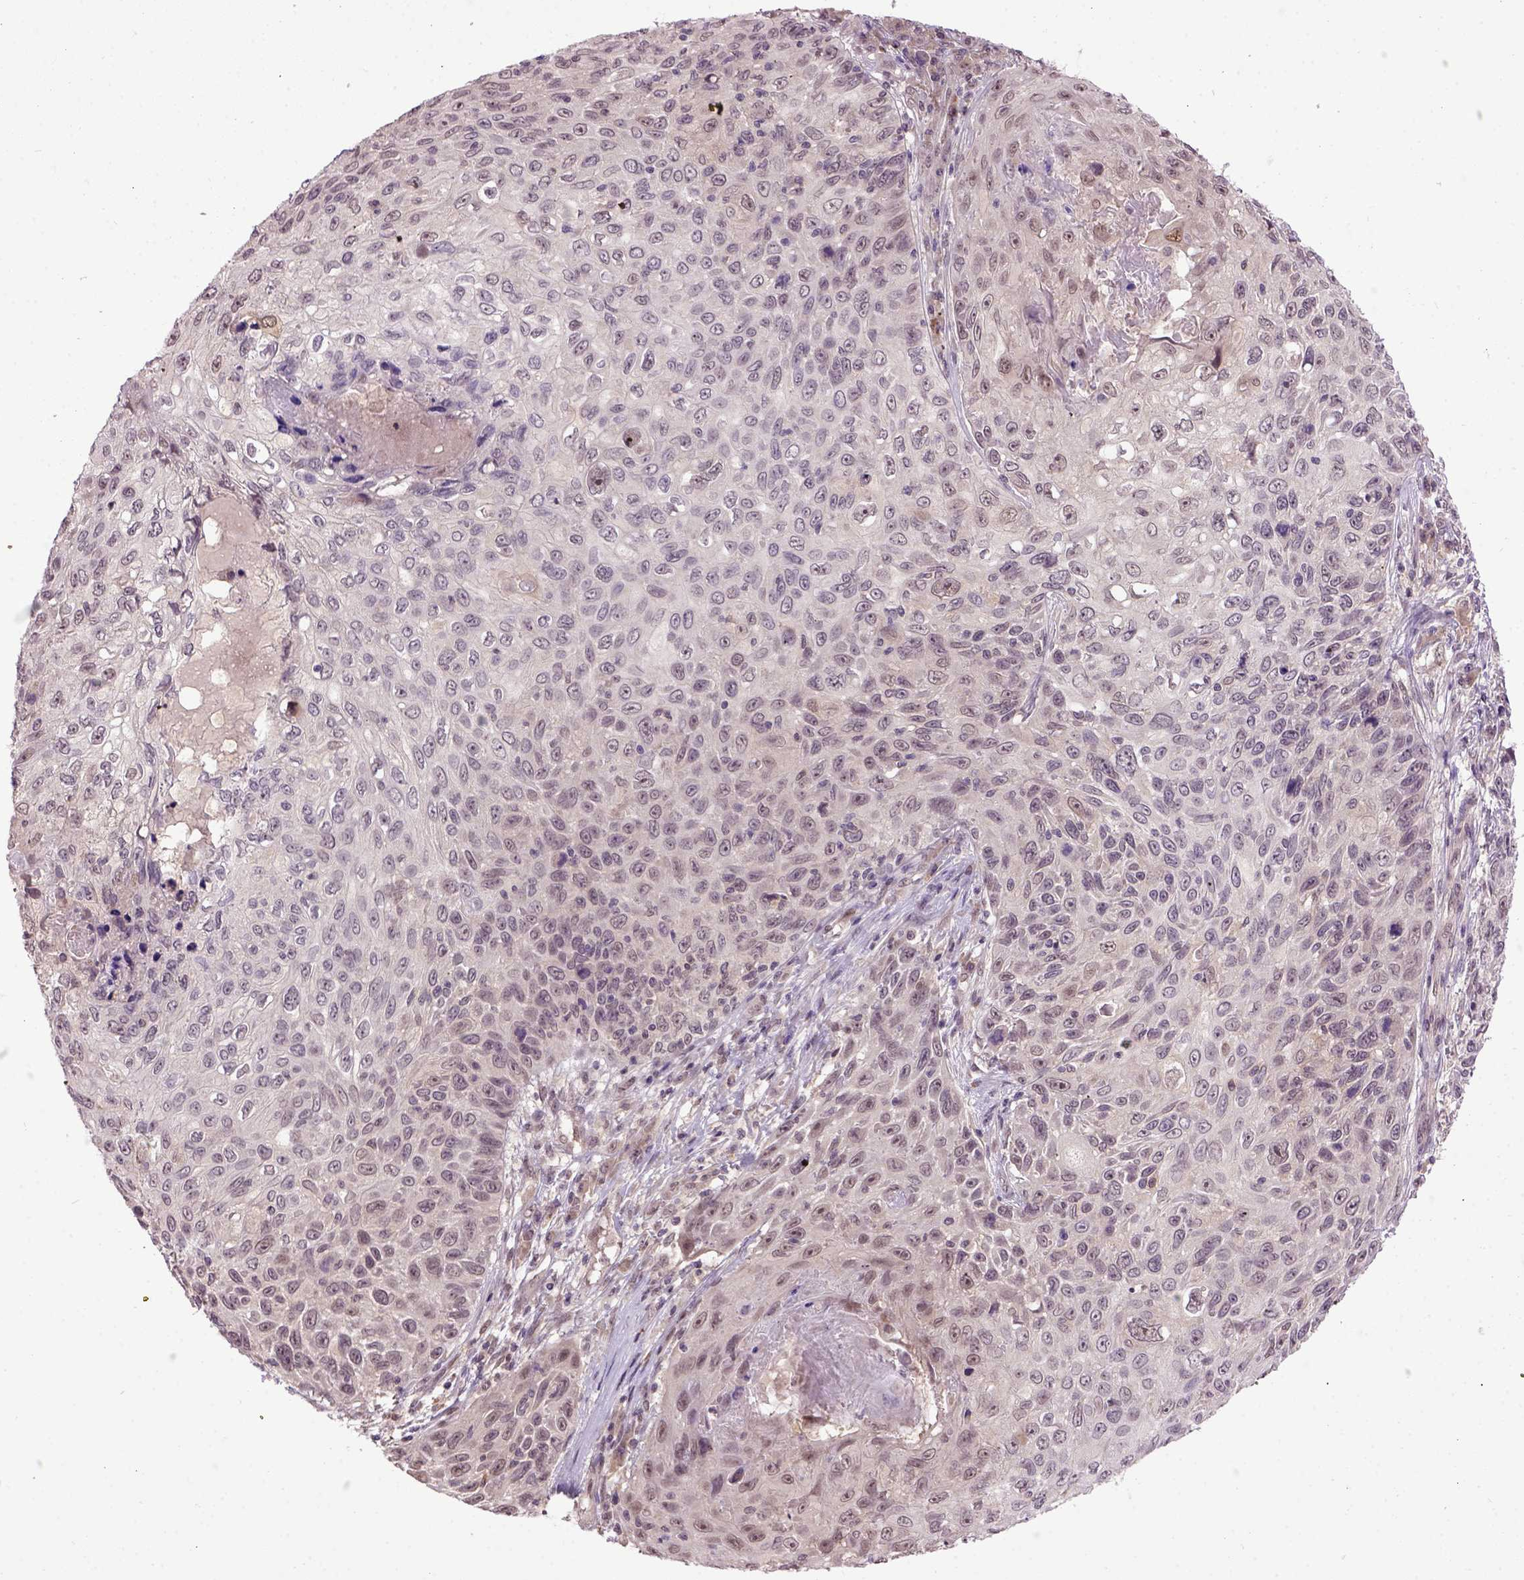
{"staining": {"intensity": "weak", "quantity": "<25%", "location": "nuclear"}, "tissue": "skin cancer", "cell_type": "Tumor cells", "image_type": "cancer", "snomed": [{"axis": "morphology", "description": "Squamous cell carcinoma, NOS"}, {"axis": "topography", "description": "Skin"}], "caption": "A histopathology image of human skin cancer (squamous cell carcinoma) is negative for staining in tumor cells.", "gene": "RAB43", "patient": {"sex": "male", "age": 92}}